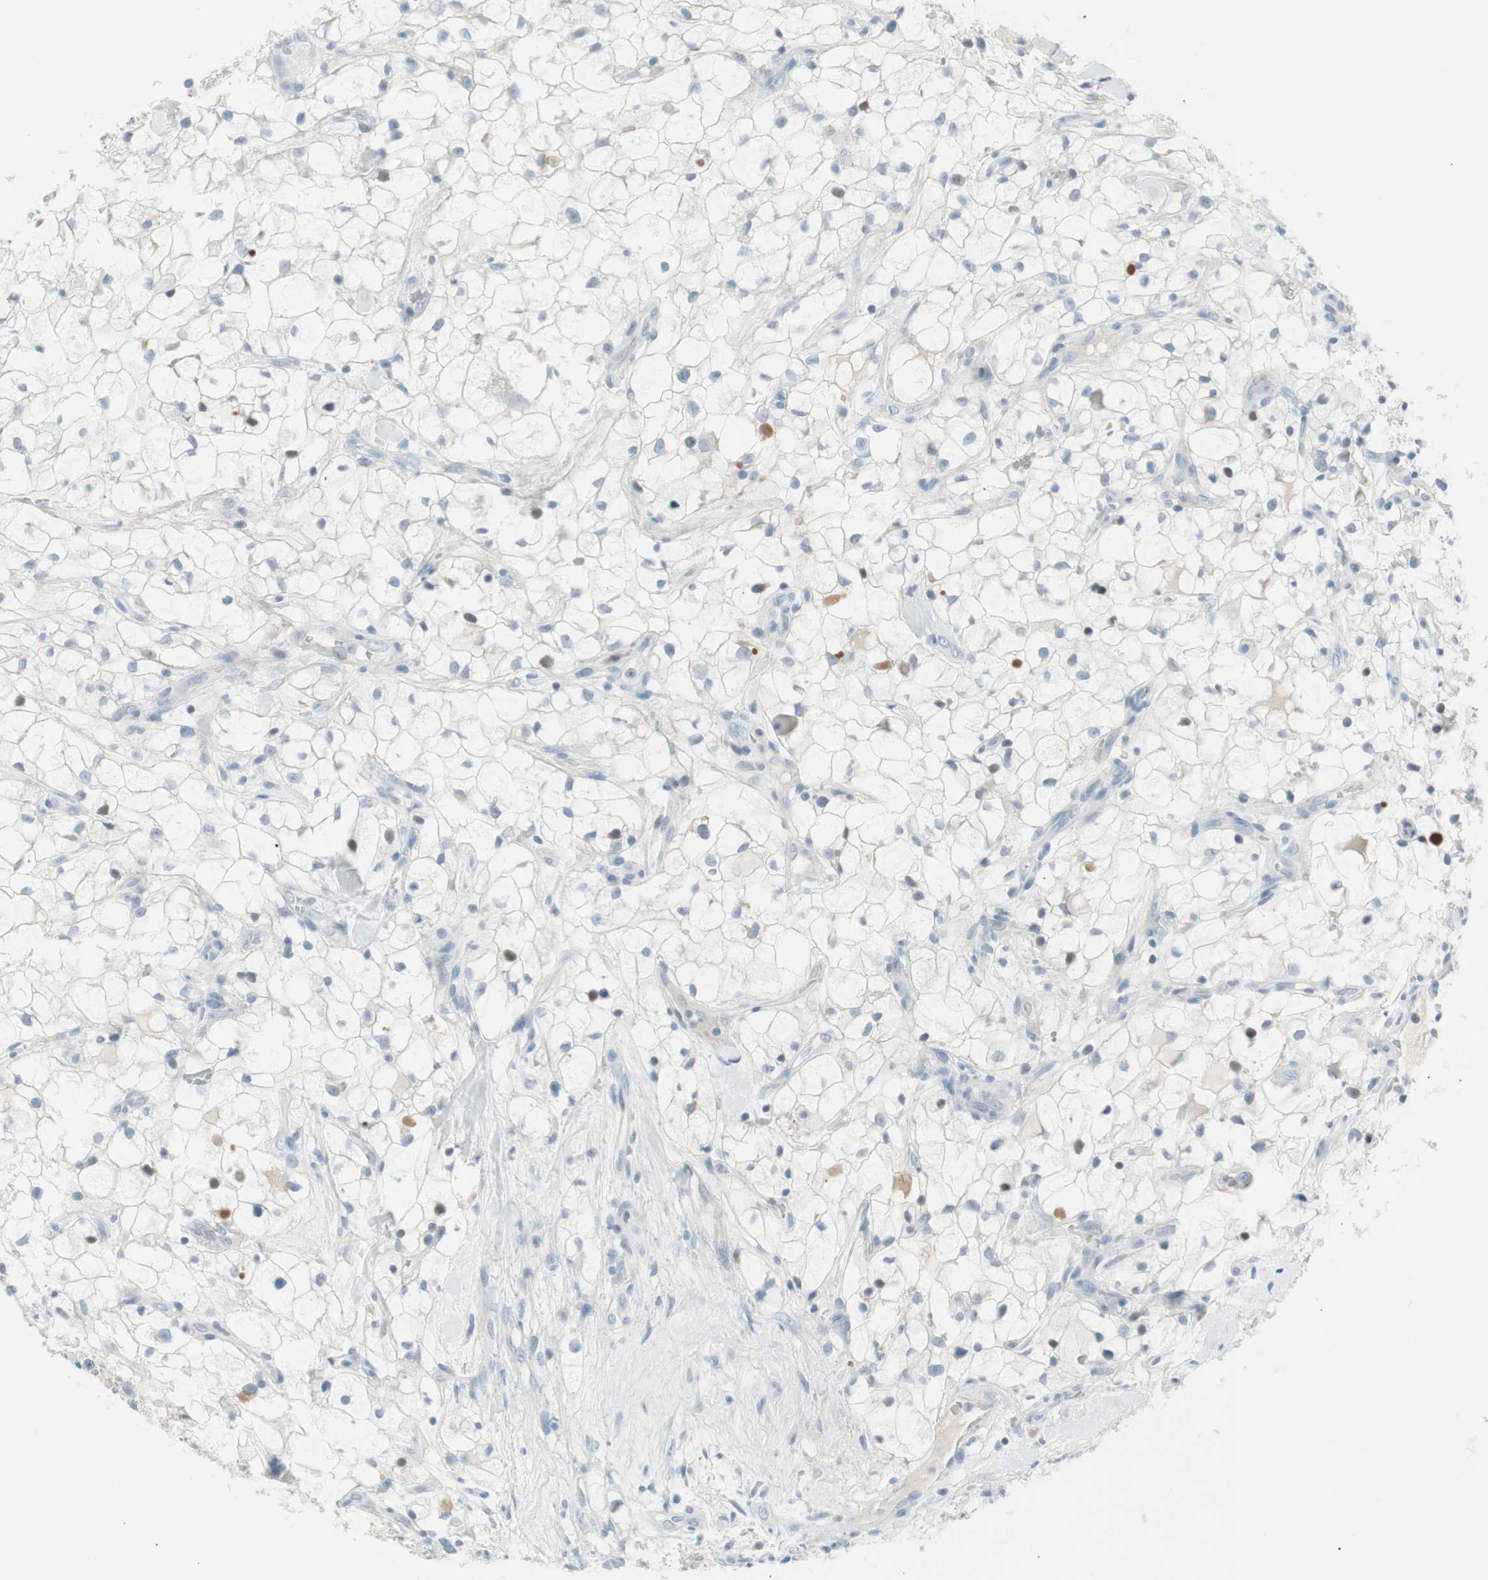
{"staining": {"intensity": "moderate", "quantity": "<25%", "location": "nuclear"}, "tissue": "renal cancer", "cell_type": "Tumor cells", "image_type": "cancer", "snomed": [{"axis": "morphology", "description": "Adenocarcinoma, NOS"}, {"axis": "topography", "description": "Kidney"}], "caption": "DAB immunohistochemical staining of human adenocarcinoma (renal) displays moderate nuclear protein expression in approximately <25% of tumor cells.", "gene": "AGR2", "patient": {"sex": "female", "age": 60}}